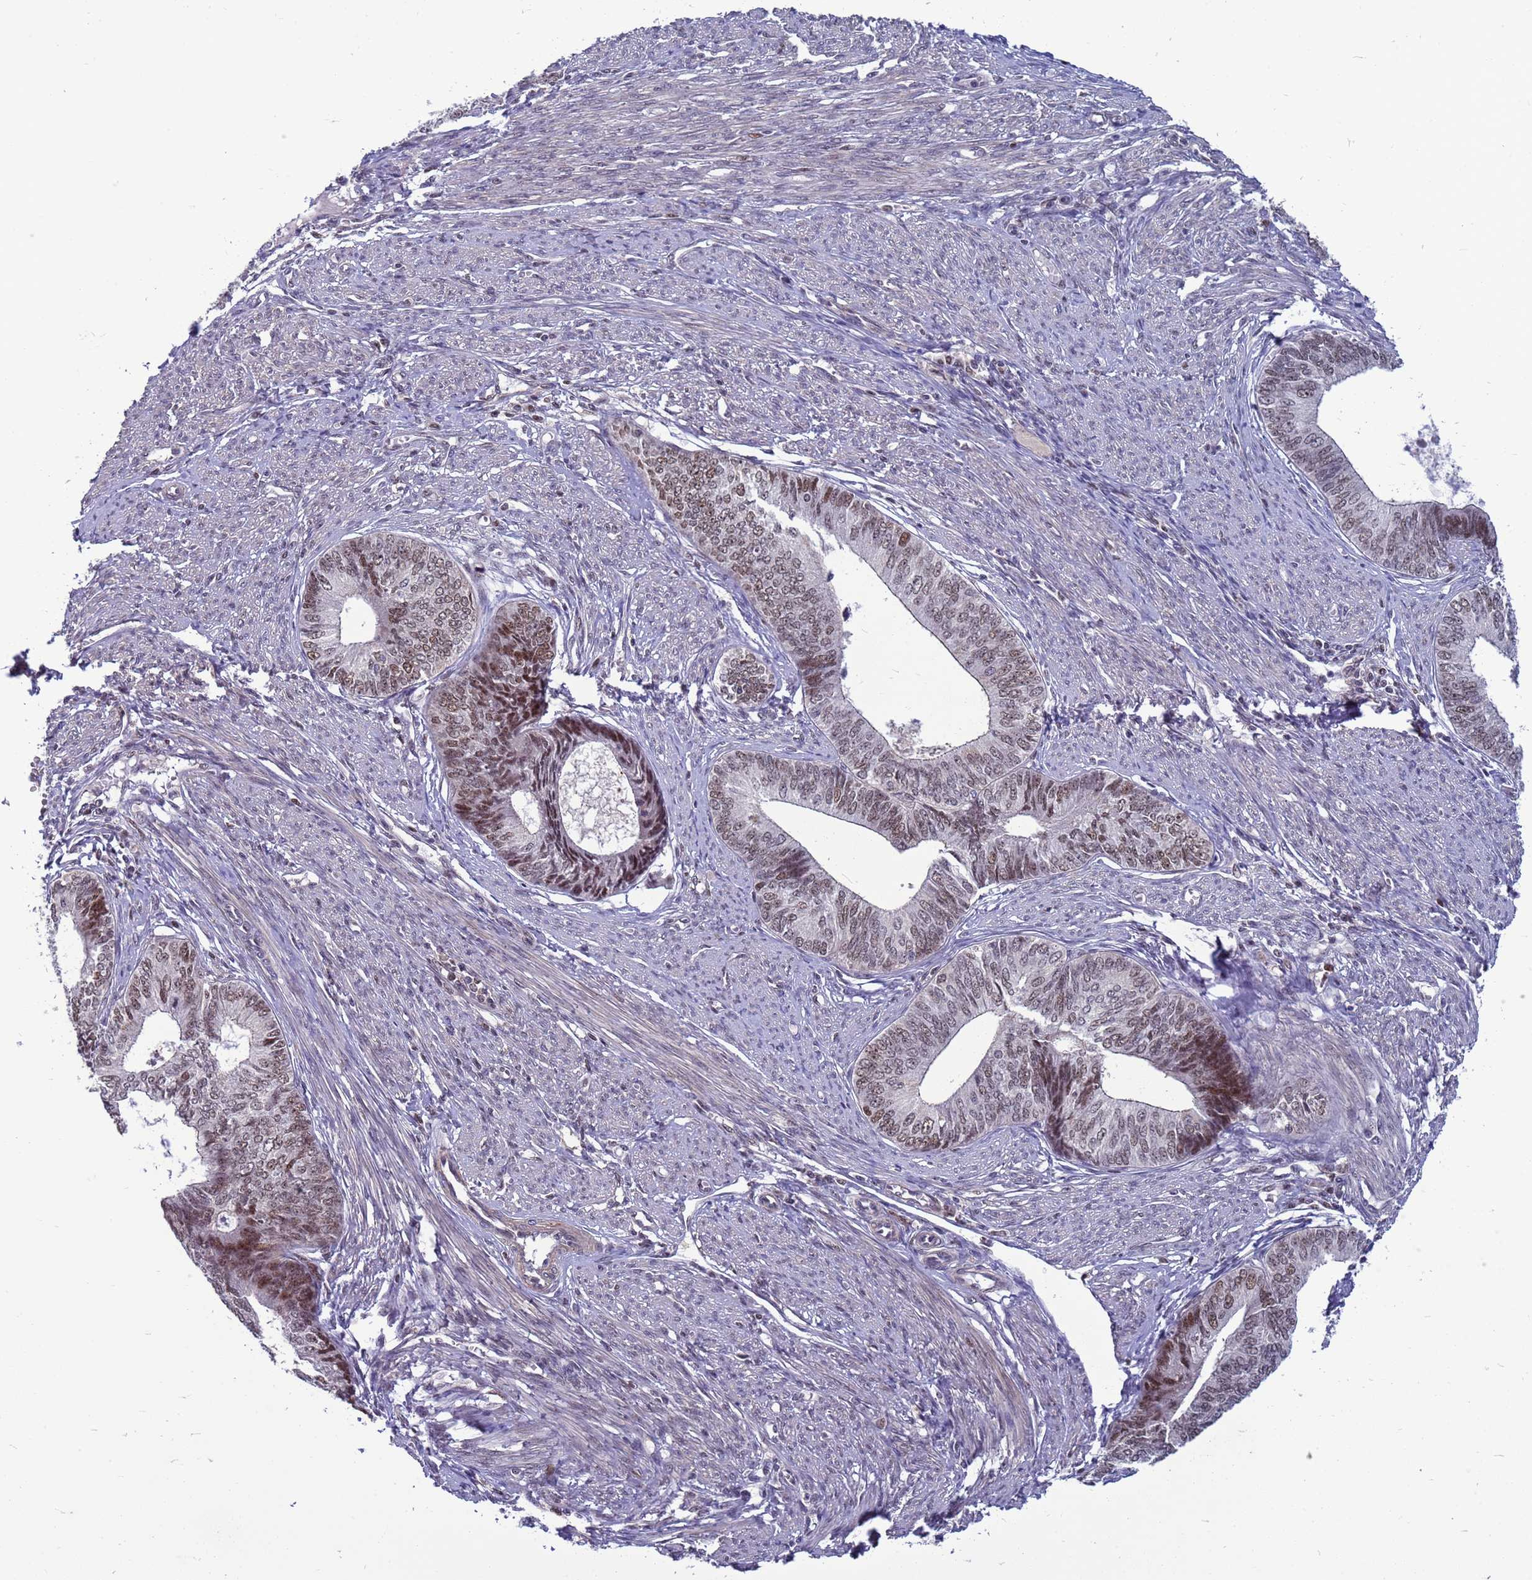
{"staining": {"intensity": "moderate", "quantity": "25%-75%", "location": "nuclear"}, "tissue": "endometrial cancer", "cell_type": "Tumor cells", "image_type": "cancer", "snomed": [{"axis": "morphology", "description": "Adenocarcinoma, NOS"}, {"axis": "topography", "description": "Endometrium"}], "caption": "IHC of endometrial cancer displays medium levels of moderate nuclear staining in approximately 25%-75% of tumor cells.", "gene": "NSL1", "patient": {"sex": "female", "age": 68}}